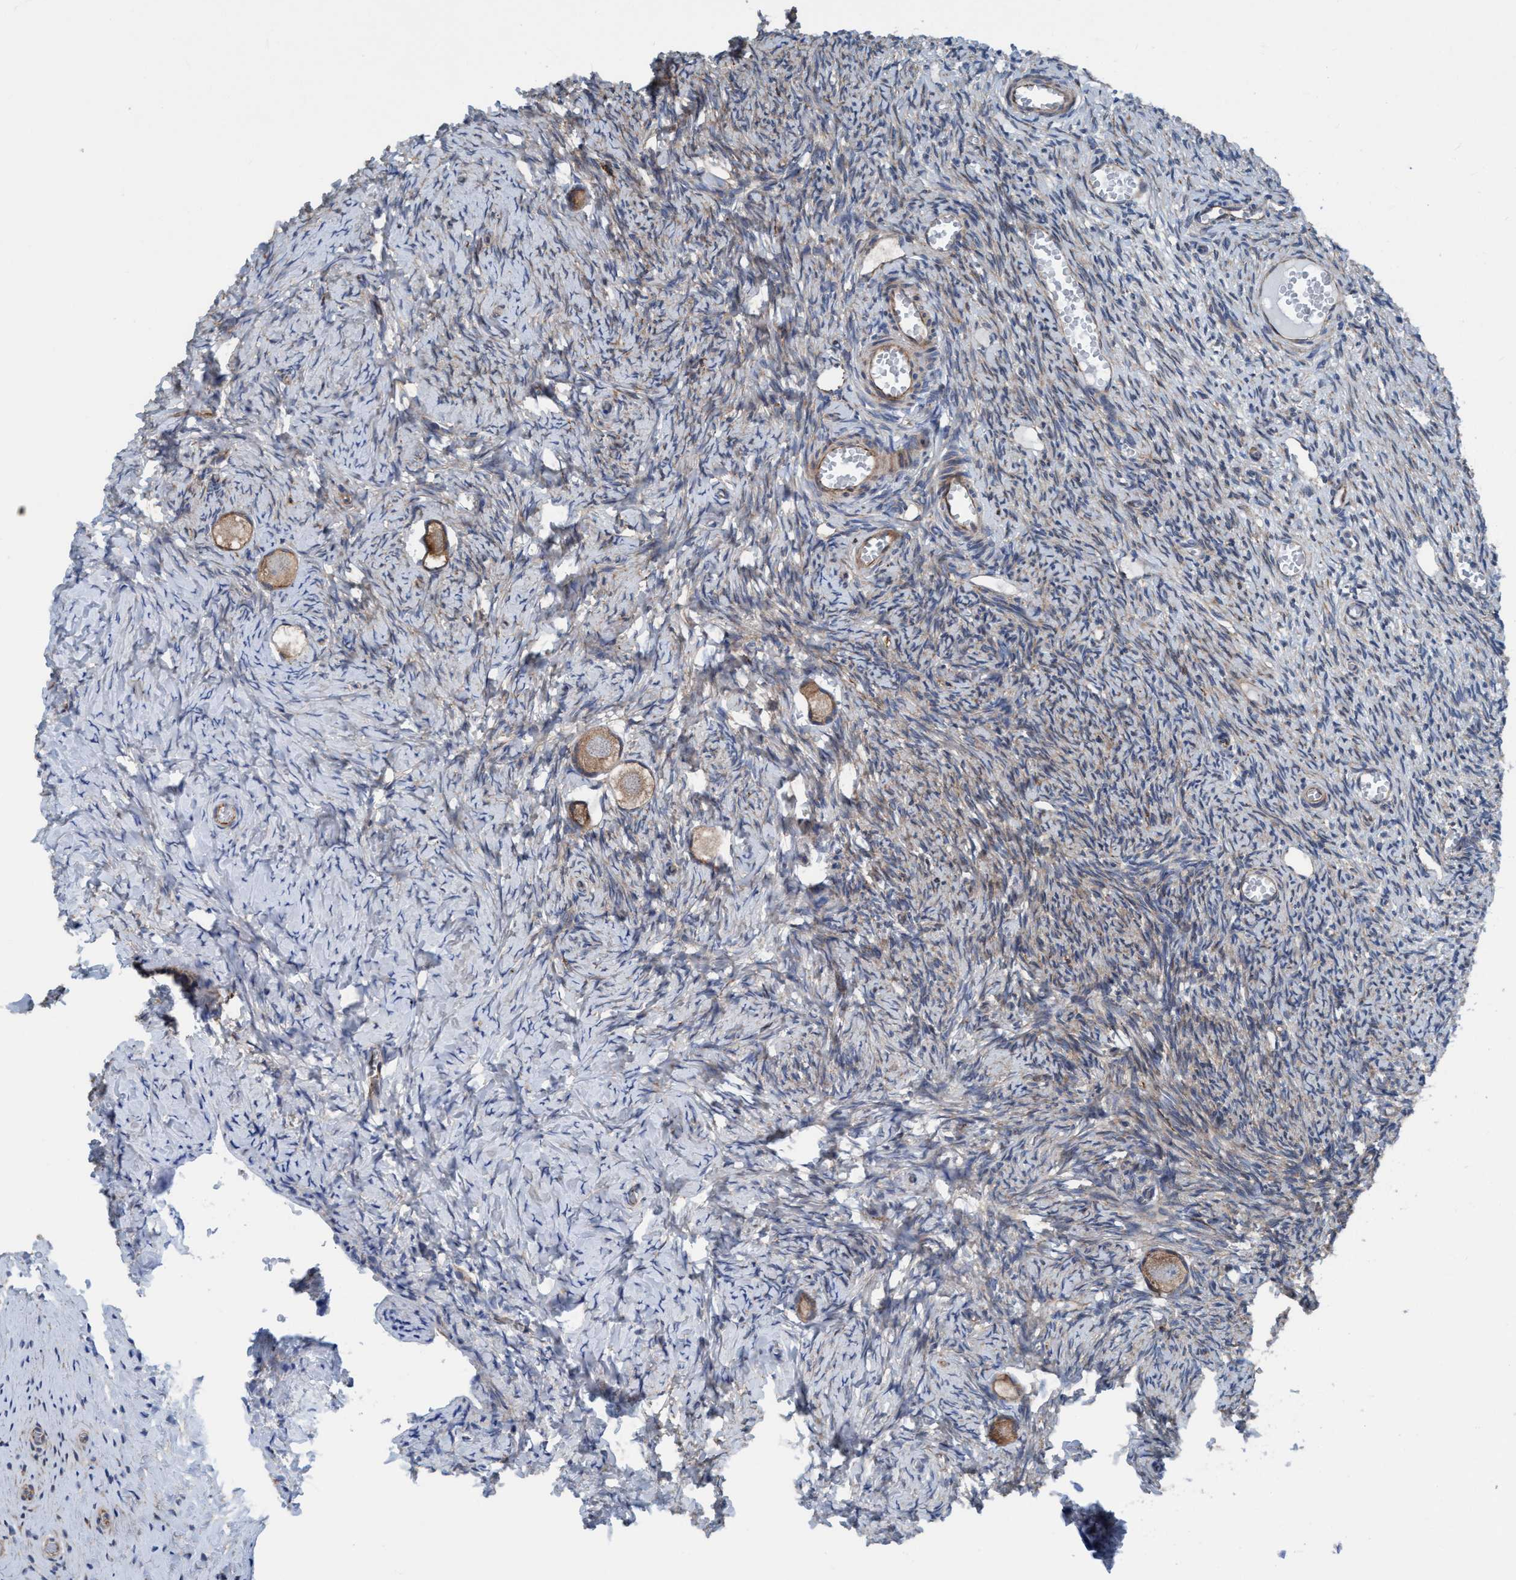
{"staining": {"intensity": "moderate", "quantity": ">75%", "location": "cytoplasmic/membranous"}, "tissue": "ovary", "cell_type": "Follicle cells", "image_type": "normal", "snomed": [{"axis": "morphology", "description": "Normal tissue, NOS"}, {"axis": "topography", "description": "Ovary"}], "caption": "The histopathology image shows immunohistochemical staining of unremarkable ovary. There is moderate cytoplasmic/membranous positivity is identified in approximately >75% of follicle cells.", "gene": "NMT1", "patient": {"sex": "female", "age": 27}}